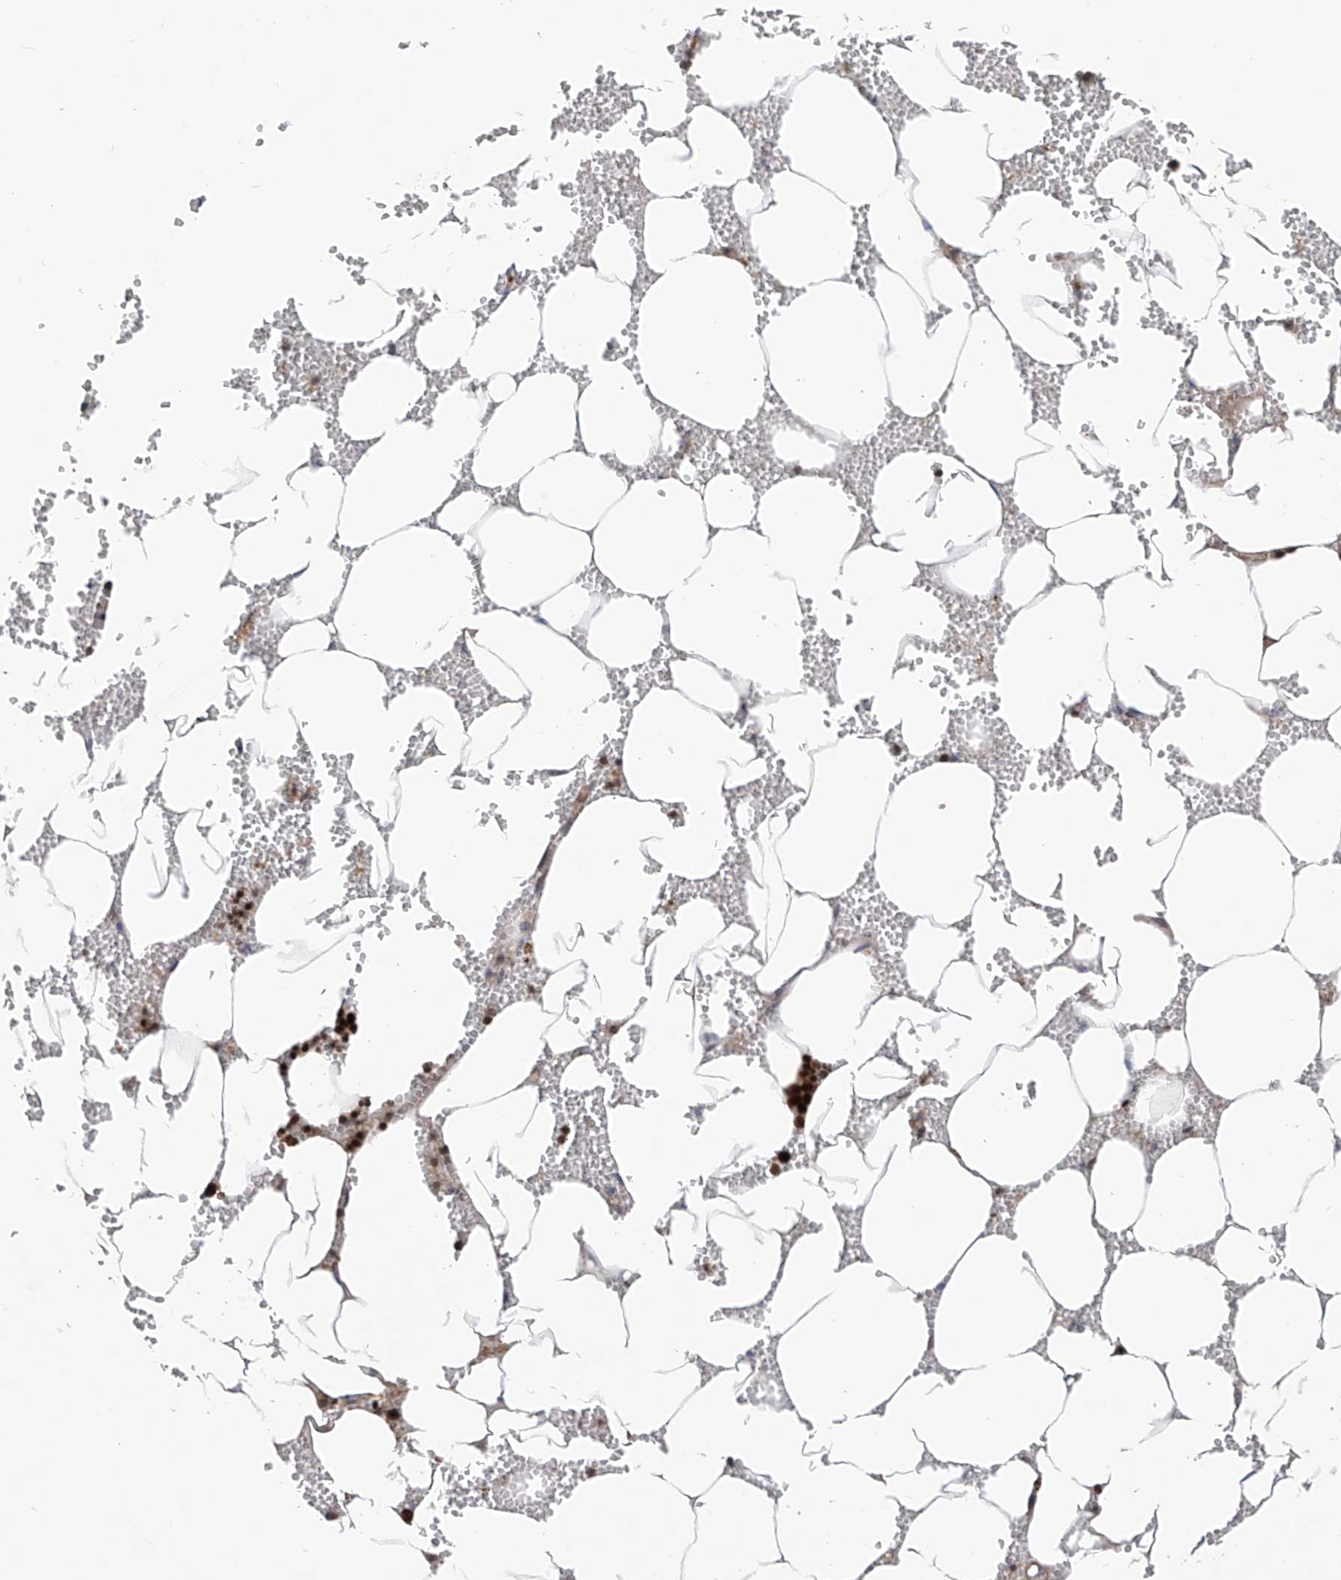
{"staining": {"intensity": "strong", "quantity": ">75%", "location": "nuclear"}, "tissue": "bone marrow", "cell_type": "Hematopoietic cells", "image_type": "normal", "snomed": [{"axis": "morphology", "description": "Normal tissue, NOS"}, {"axis": "topography", "description": "Bone marrow"}], "caption": "DAB (3,3'-diaminobenzidine) immunohistochemical staining of normal human bone marrow exhibits strong nuclear protein expression in approximately >75% of hematopoietic cells. (IHC, brightfield microscopy, high magnification).", "gene": "DNAJC9", "patient": {"sex": "male", "age": 70}}